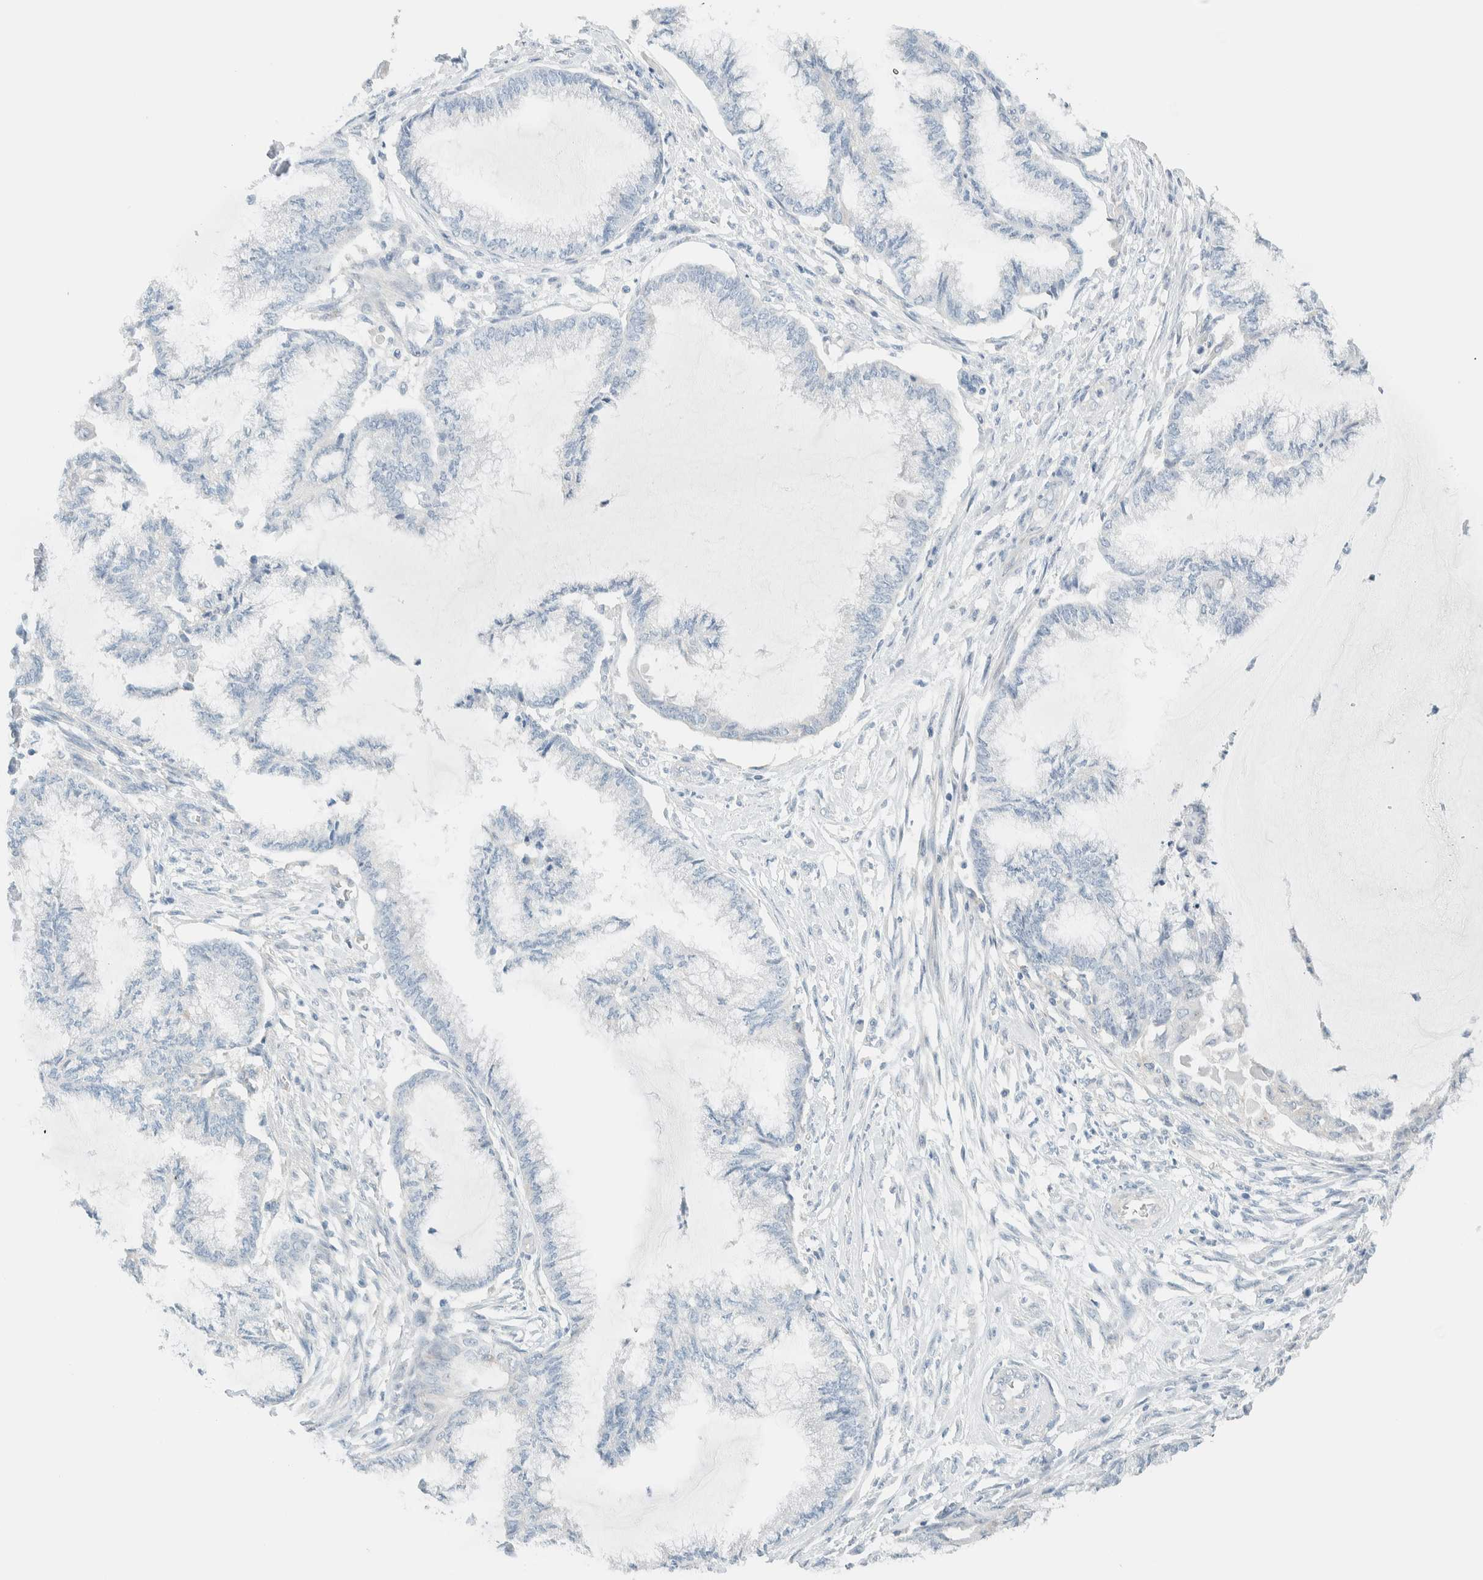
{"staining": {"intensity": "negative", "quantity": "none", "location": "none"}, "tissue": "endometrial cancer", "cell_type": "Tumor cells", "image_type": "cancer", "snomed": [{"axis": "morphology", "description": "Adenocarcinoma, NOS"}, {"axis": "topography", "description": "Endometrium"}], "caption": "Endometrial cancer (adenocarcinoma) was stained to show a protein in brown. There is no significant staining in tumor cells. (DAB IHC visualized using brightfield microscopy, high magnification).", "gene": "NDE1", "patient": {"sex": "female", "age": 86}}